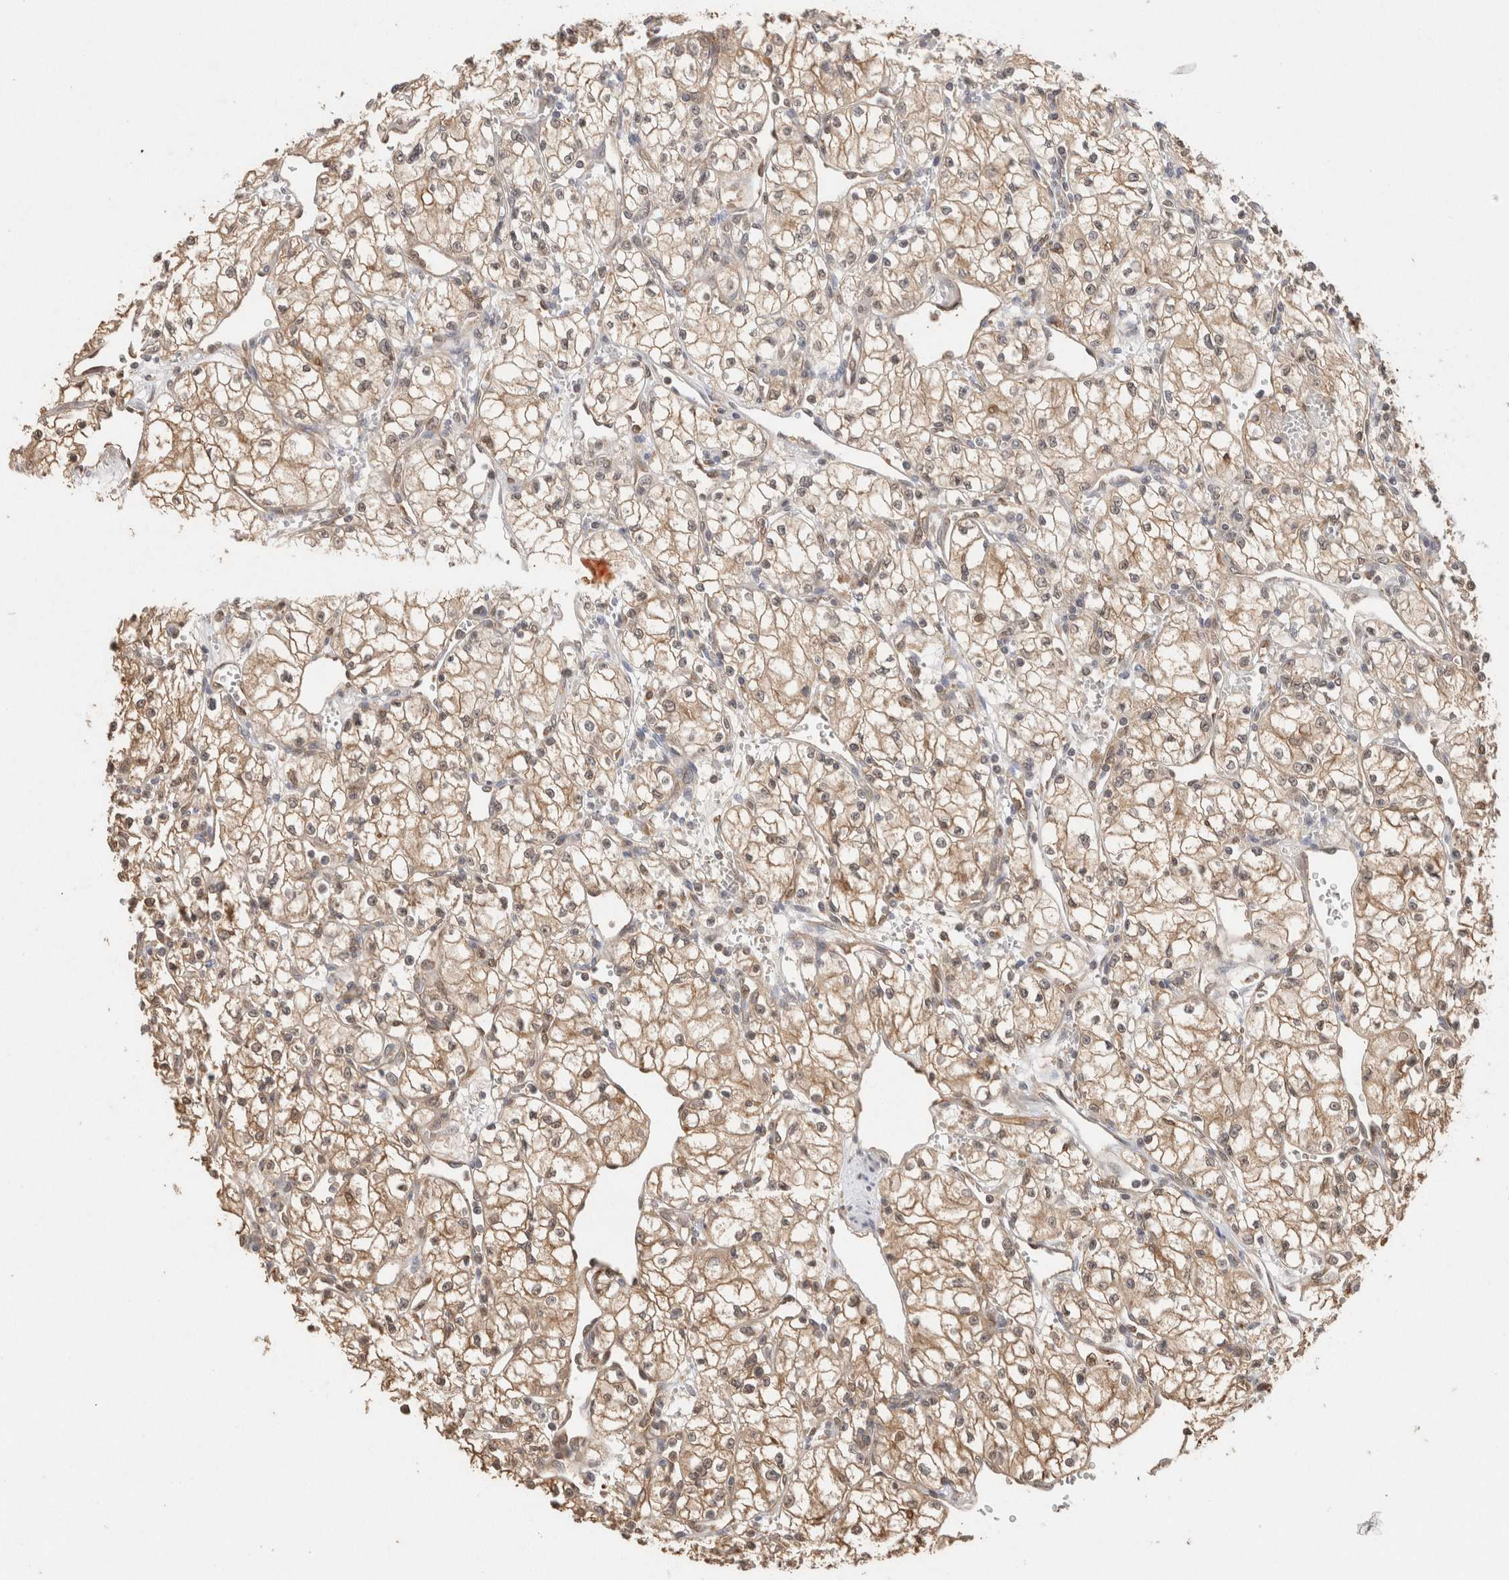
{"staining": {"intensity": "weak", "quantity": "25%-75%", "location": "cytoplasmic/membranous"}, "tissue": "renal cancer", "cell_type": "Tumor cells", "image_type": "cancer", "snomed": [{"axis": "morphology", "description": "Normal tissue, NOS"}, {"axis": "morphology", "description": "Adenocarcinoma, NOS"}, {"axis": "topography", "description": "Kidney"}], "caption": "High-magnification brightfield microscopy of renal cancer stained with DAB (brown) and counterstained with hematoxylin (blue). tumor cells exhibit weak cytoplasmic/membranous staining is appreciated in about25%-75% of cells.", "gene": "YWHAH", "patient": {"sex": "male", "age": 59}}